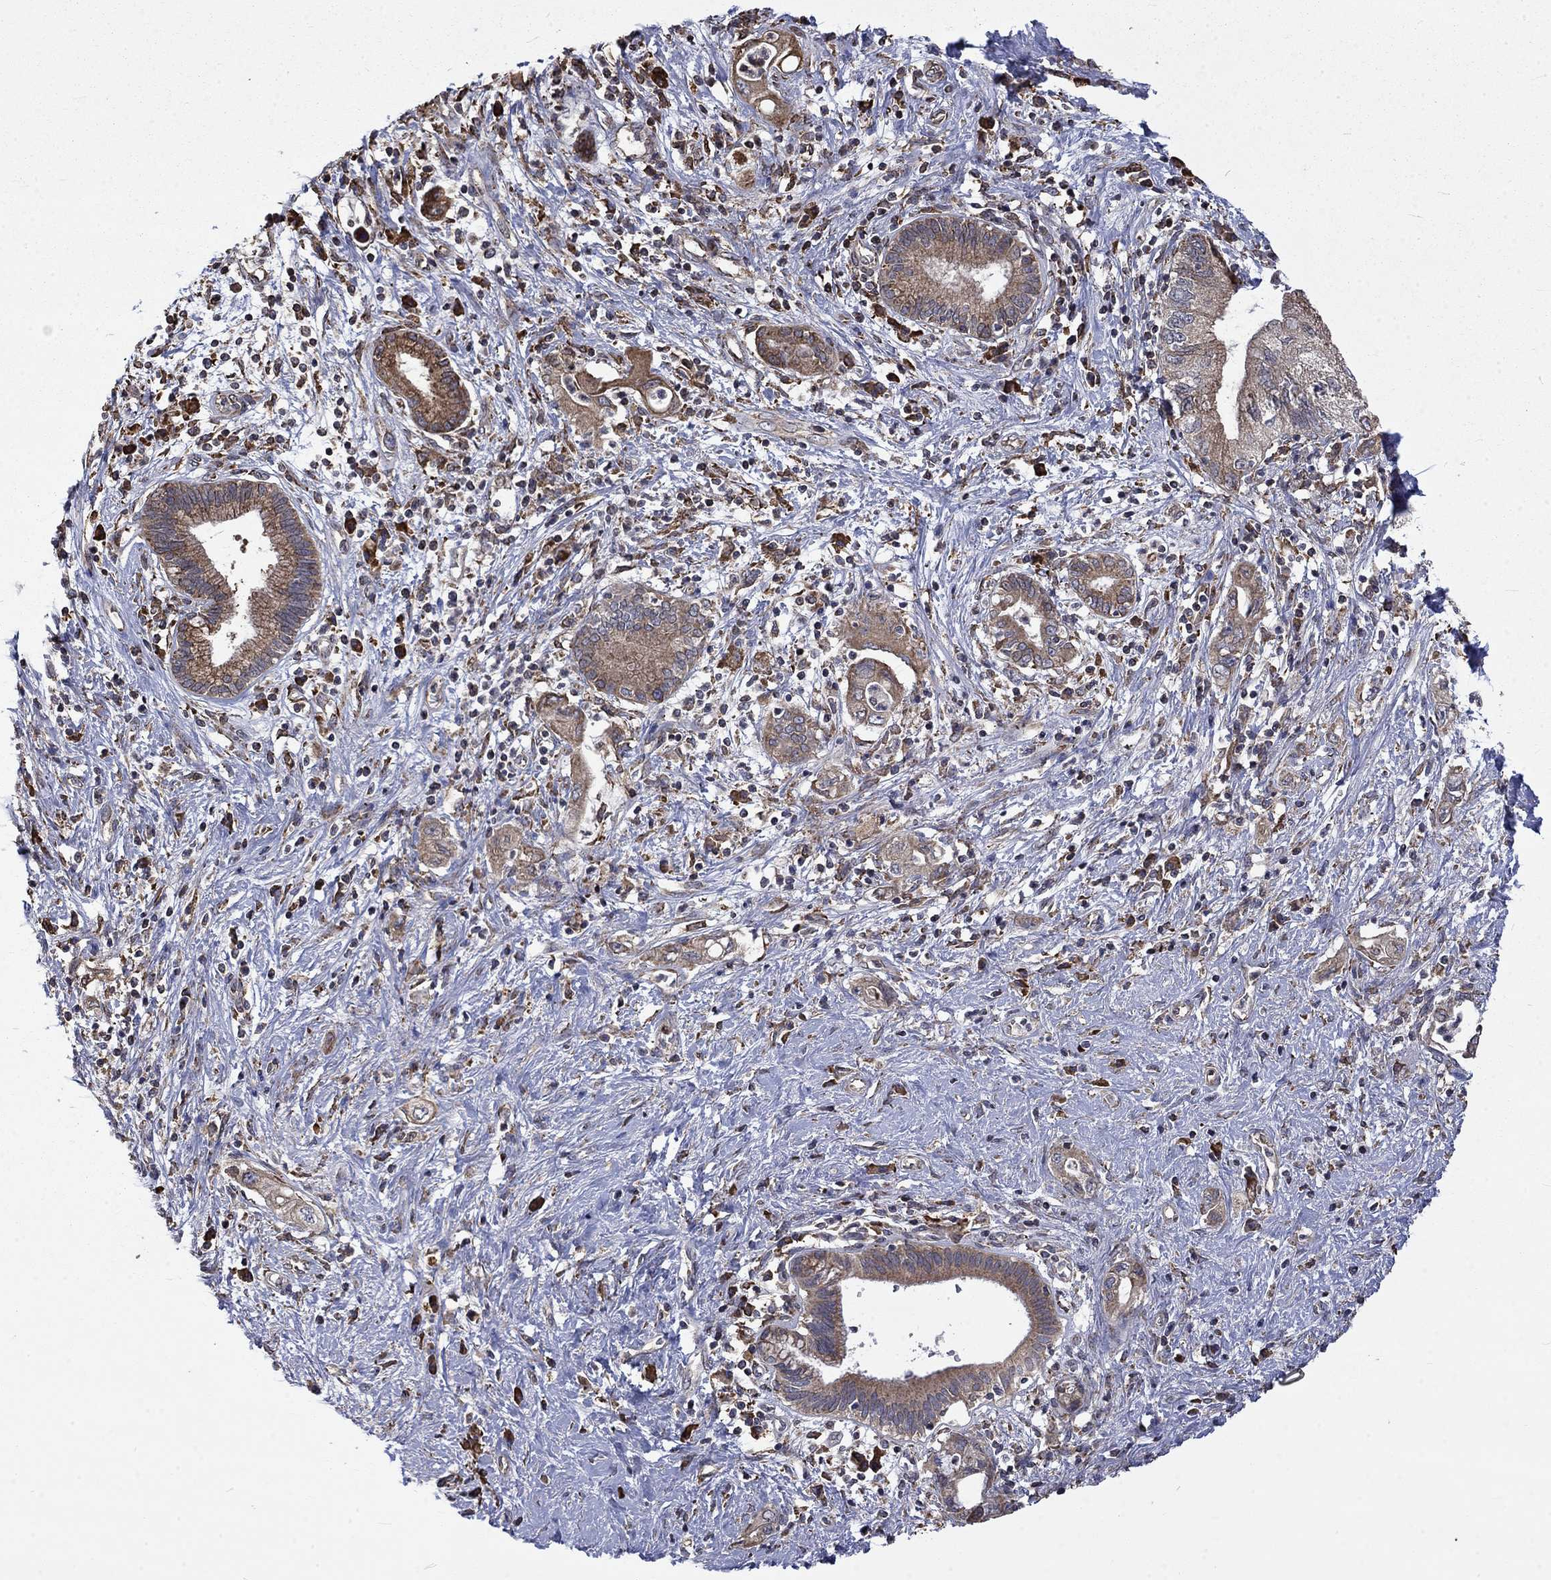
{"staining": {"intensity": "moderate", "quantity": ">75%", "location": "cytoplasmic/membranous"}, "tissue": "pancreatic cancer", "cell_type": "Tumor cells", "image_type": "cancer", "snomed": [{"axis": "morphology", "description": "Adenocarcinoma, NOS"}, {"axis": "topography", "description": "Pancreas"}], "caption": "This is an image of IHC staining of pancreatic cancer (adenocarcinoma), which shows moderate positivity in the cytoplasmic/membranous of tumor cells.", "gene": "ESRRA", "patient": {"sex": "female", "age": 73}}